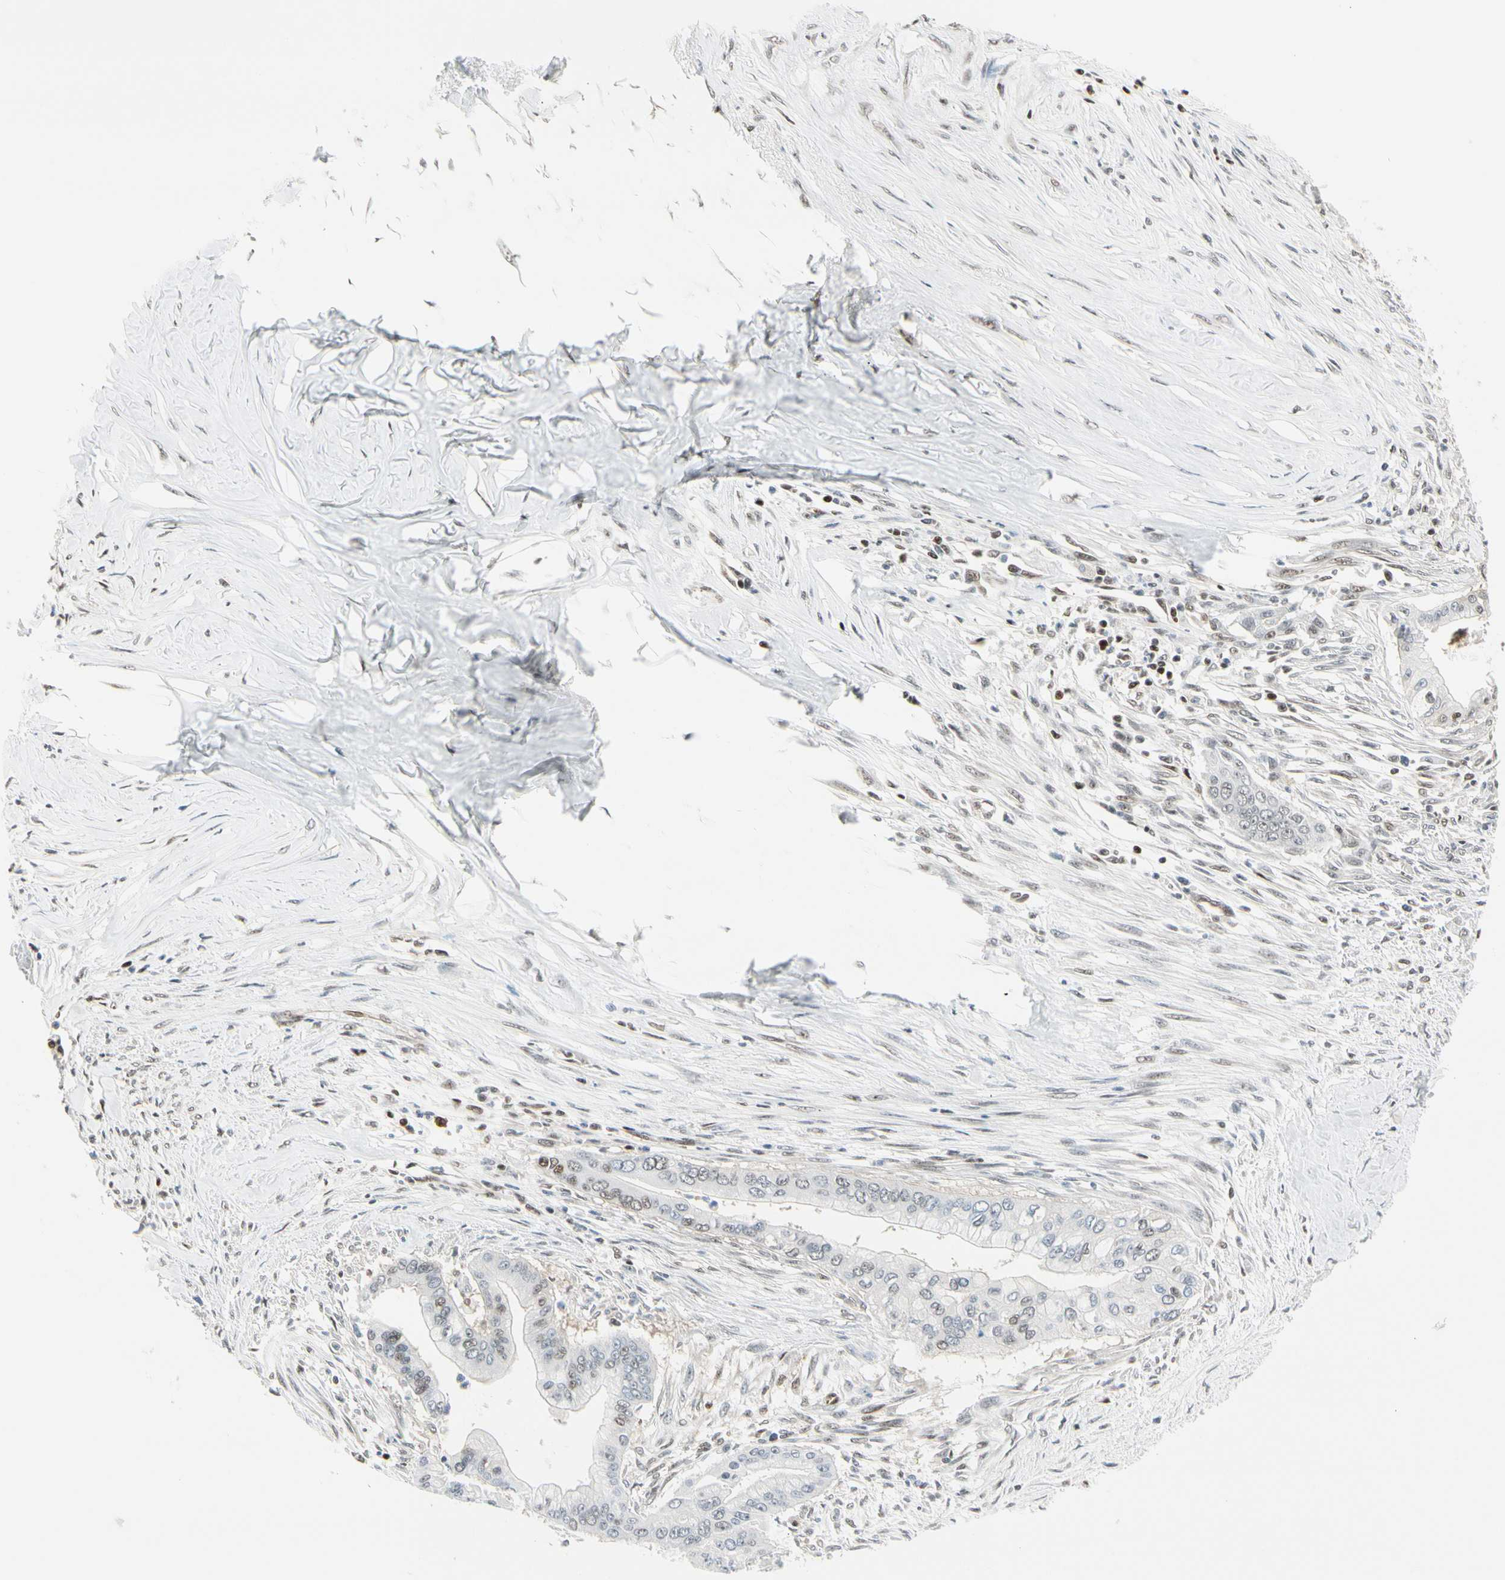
{"staining": {"intensity": "weak", "quantity": "<25%", "location": "nuclear"}, "tissue": "pancreatic cancer", "cell_type": "Tumor cells", "image_type": "cancer", "snomed": [{"axis": "morphology", "description": "Adenocarcinoma, NOS"}, {"axis": "topography", "description": "Pancreas"}], "caption": "DAB (3,3'-diaminobenzidine) immunohistochemical staining of pancreatic cancer shows no significant positivity in tumor cells.", "gene": "DAXX", "patient": {"sex": "male", "age": 59}}